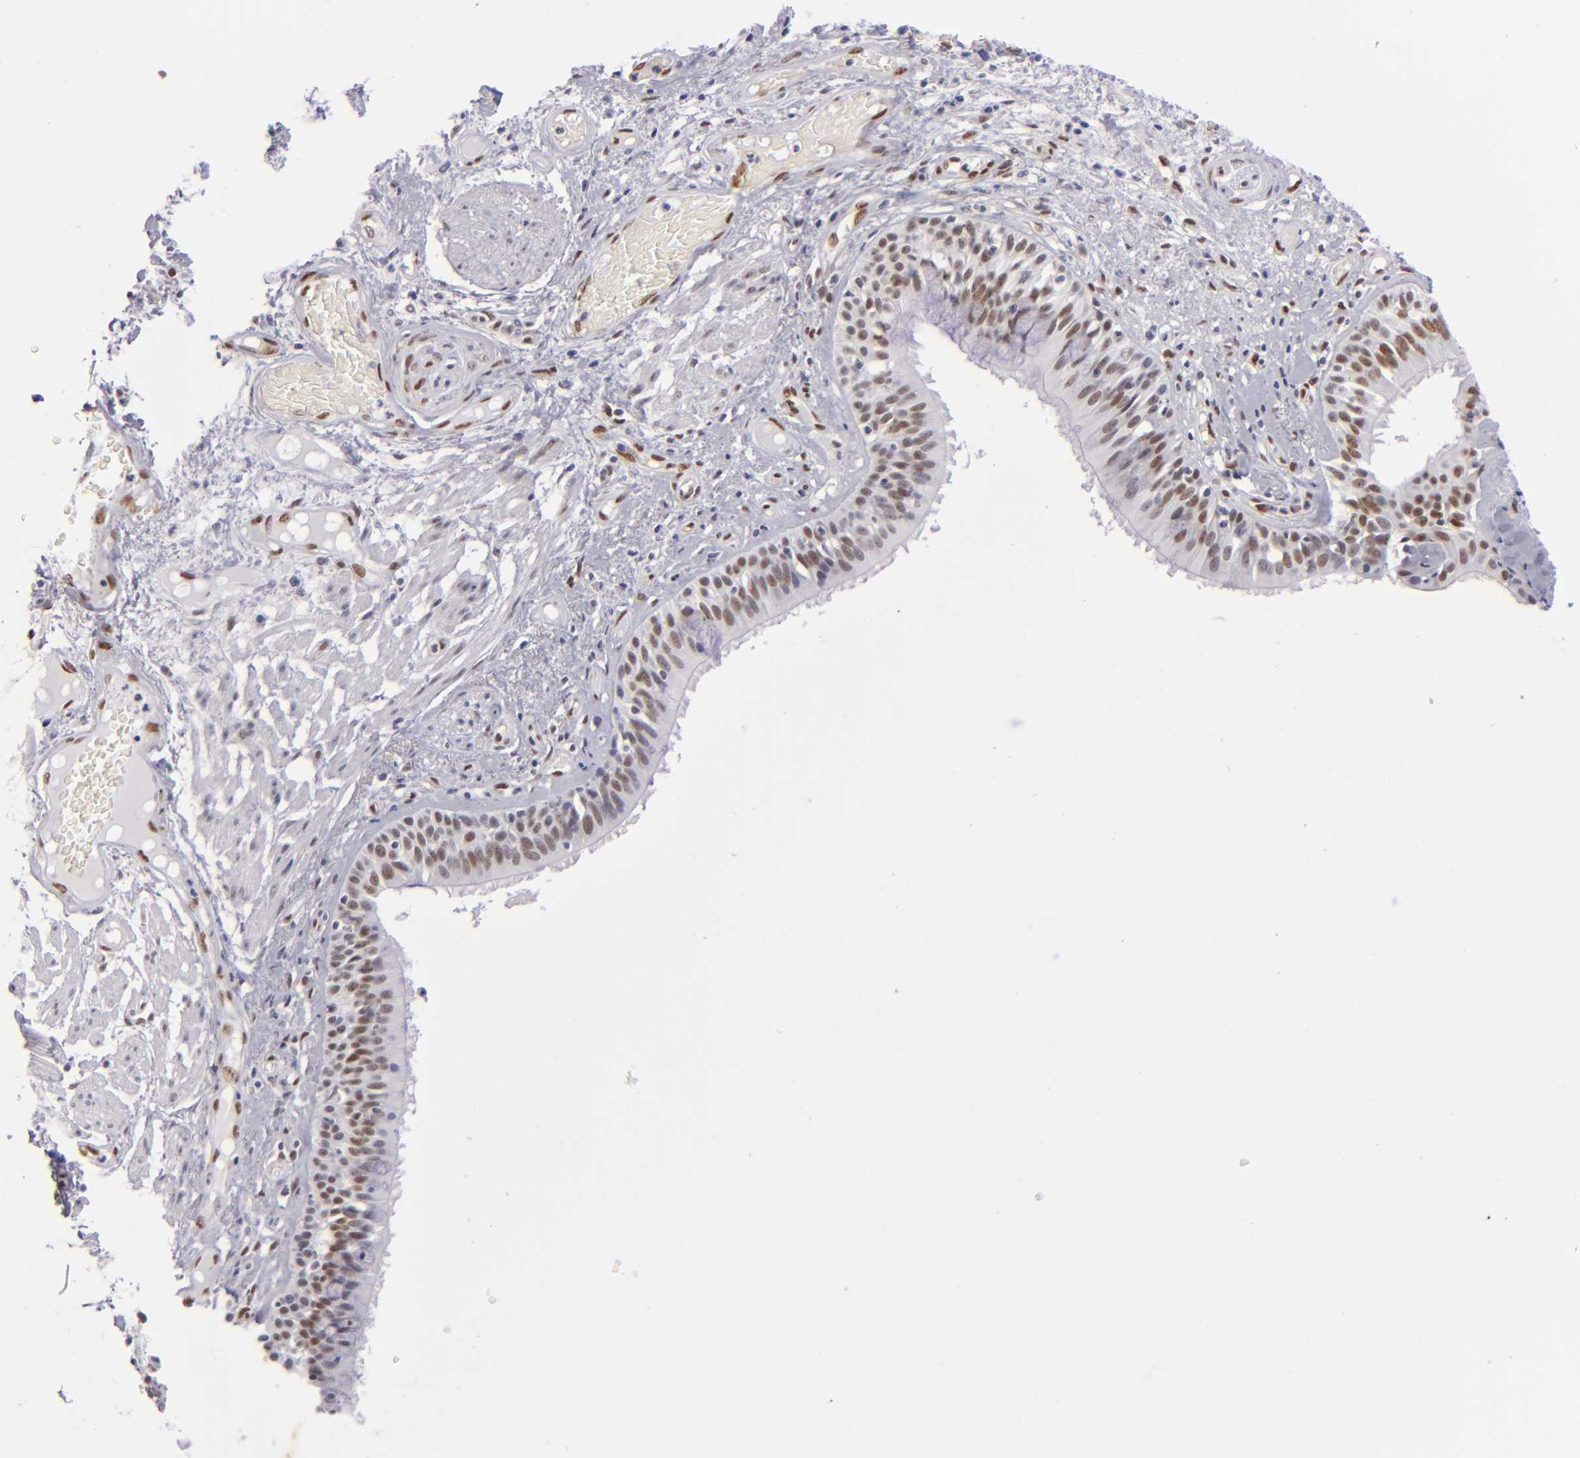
{"staining": {"intensity": "strong", "quantity": ">75%", "location": "nuclear"}, "tissue": "bronchus", "cell_type": "Respiratory epithelial cells", "image_type": "normal", "snomed": [{"axis": "morphology", "description": "Normal tissue, NOS"}, {"axis": "morphology", "description": "Squamous cell carcinoma, NOS"}, {"axis": "topography", "description": "Bronchus"}, {"axis": "topography", "description": "Lung"}], "caption": "IHC of normal bronchus displays high levels of strong nuclear expression in about >75% of respiratory epithelial cells.", "gene": "TOP3A", "patient": {"sex": "female", "age": 47}}